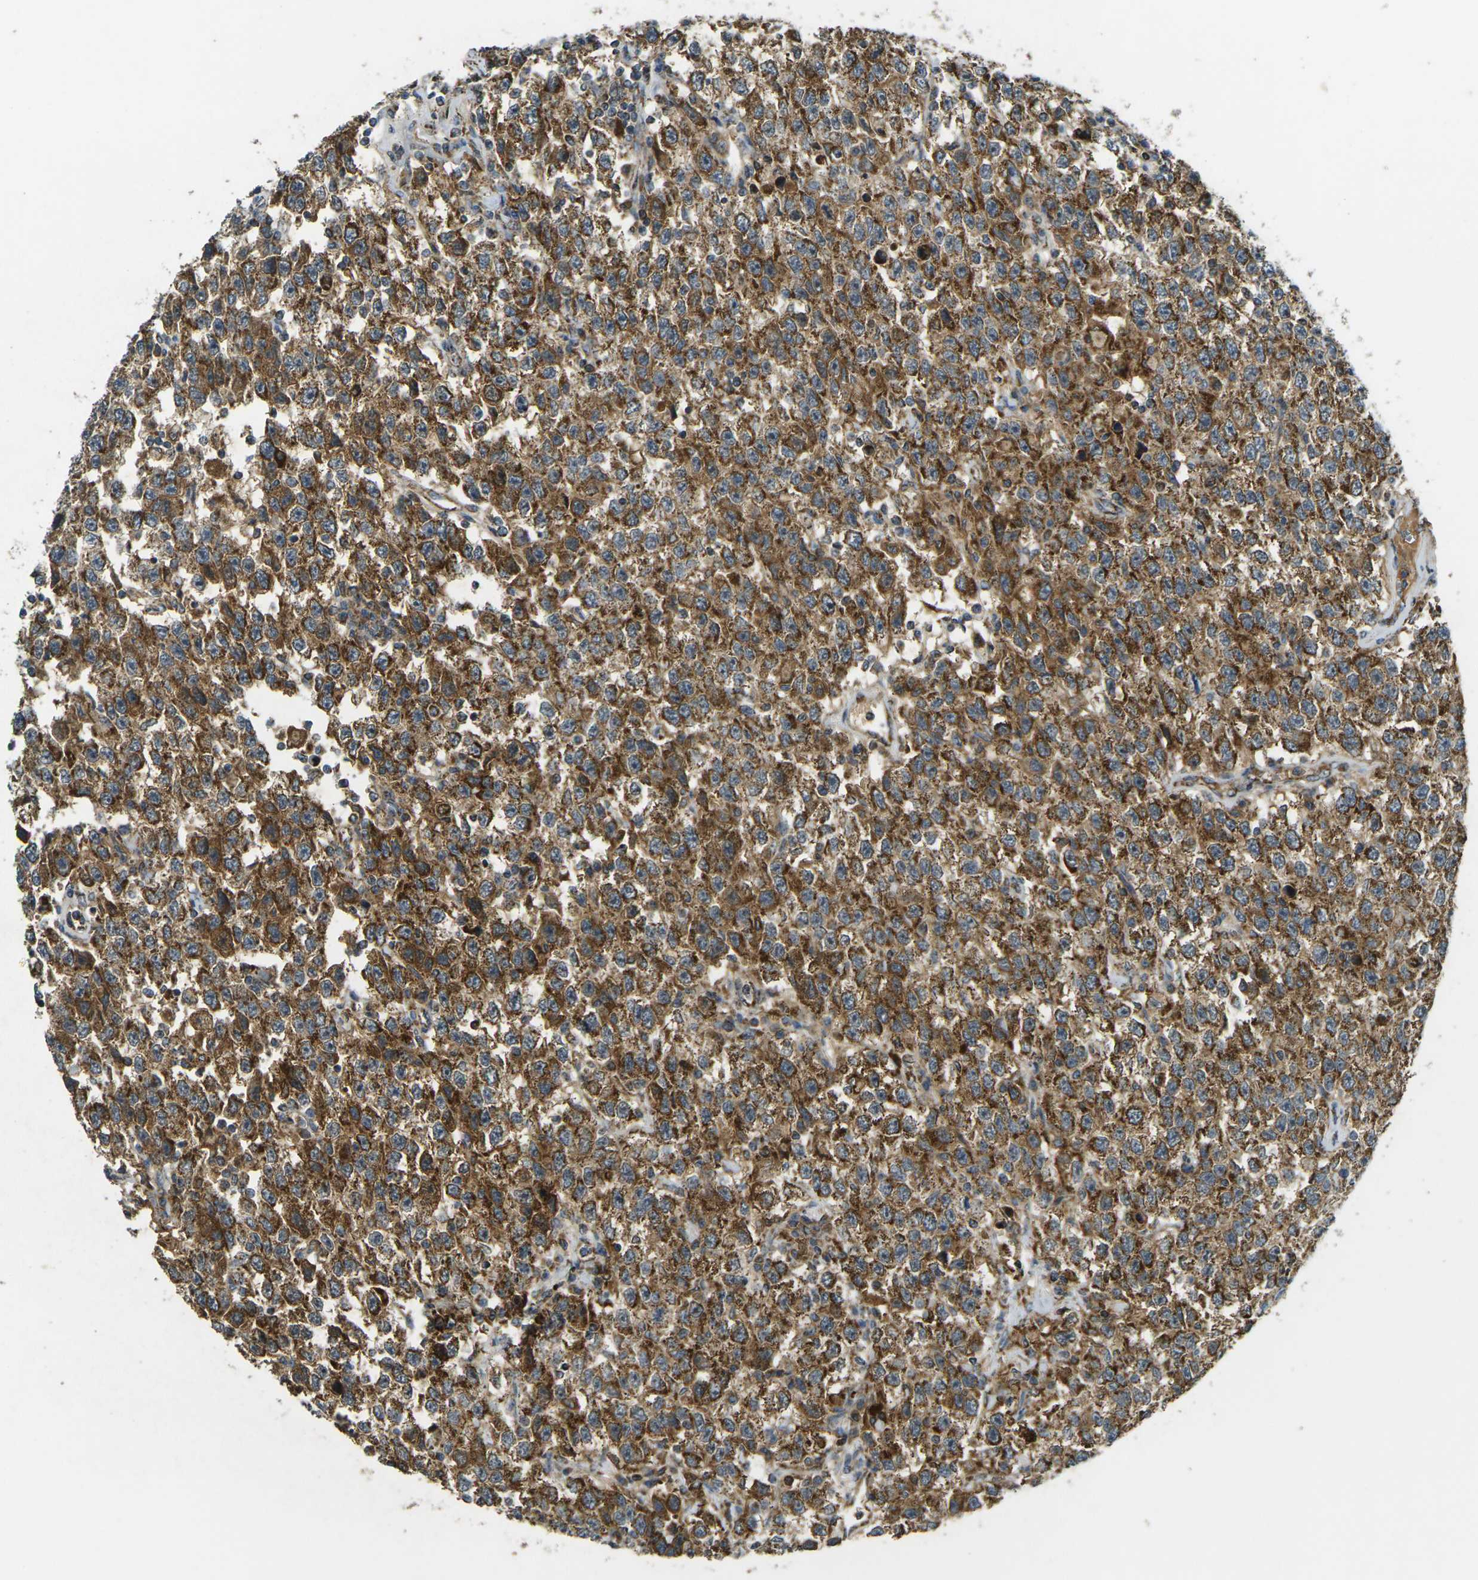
{"staining": {"intensity": "moderate", "quantity": ">75%", "location": "cytoplasmic/membranous"}, "tissue": "testis cancer", "cell_type": "Tumor cells", "image_type": "cancer", "snomed": [{"axis": "morphology", "description": "Seminoma, NOS"}, {"axis": "topography", "description": "Testis"}], "caption": "High-magnification brightfield microscopy of seminoma (testis) stained with DAB (brown) and counterstained with hematoxylin (blue). tumor cells exhibit moderate cytoplasmic/membranous expression is present in about>75% of cells.", "gene": "IGF1R", "patient": {"sex": "male", "age": 41}}